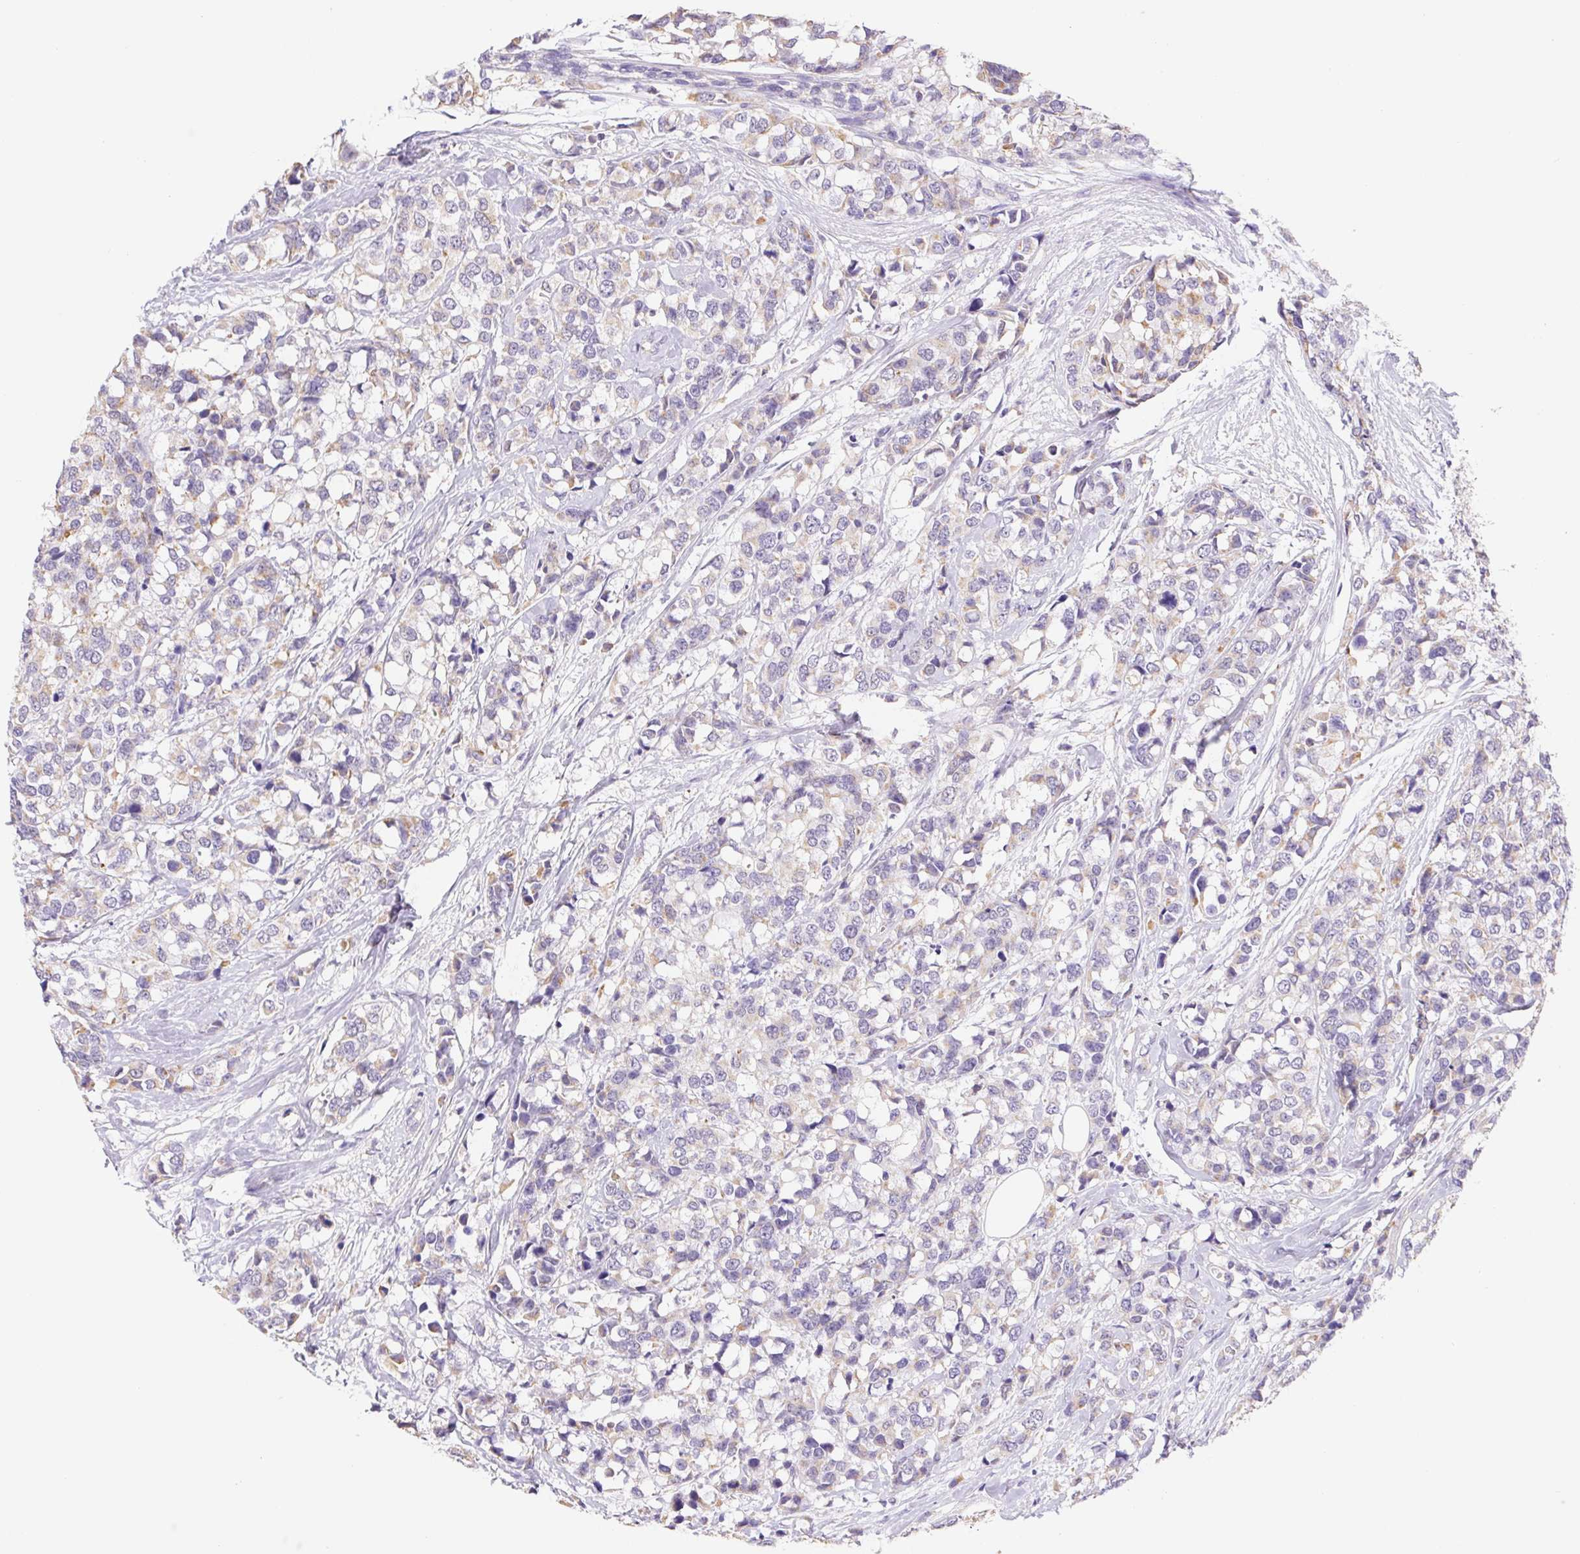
{"staining": {"intensity": "weak", "quantity": "<25%", "location": "cytoplasmic/membranous"}, "tissue": "breast cancer", "cell_type": "Tumor cells", "image_type": "cancer", "snomed": [{"axis": "morphology", "description": "Lobular carcinoma"}, {"axis": "topography", "description": "Breast"}], "caption": "This photomicrograph is of breast lobular carcinoma stained with immunohistochemistry to label a protein in brown with the nuclei are counter-stained blue. There is no positivity in tumor cells. (DAB (3,3'-diaminobenzidine) immunohistochemistry, high magnification).", "gene": "FKBP6", "patient": {"sex": "female", "age": 59}}